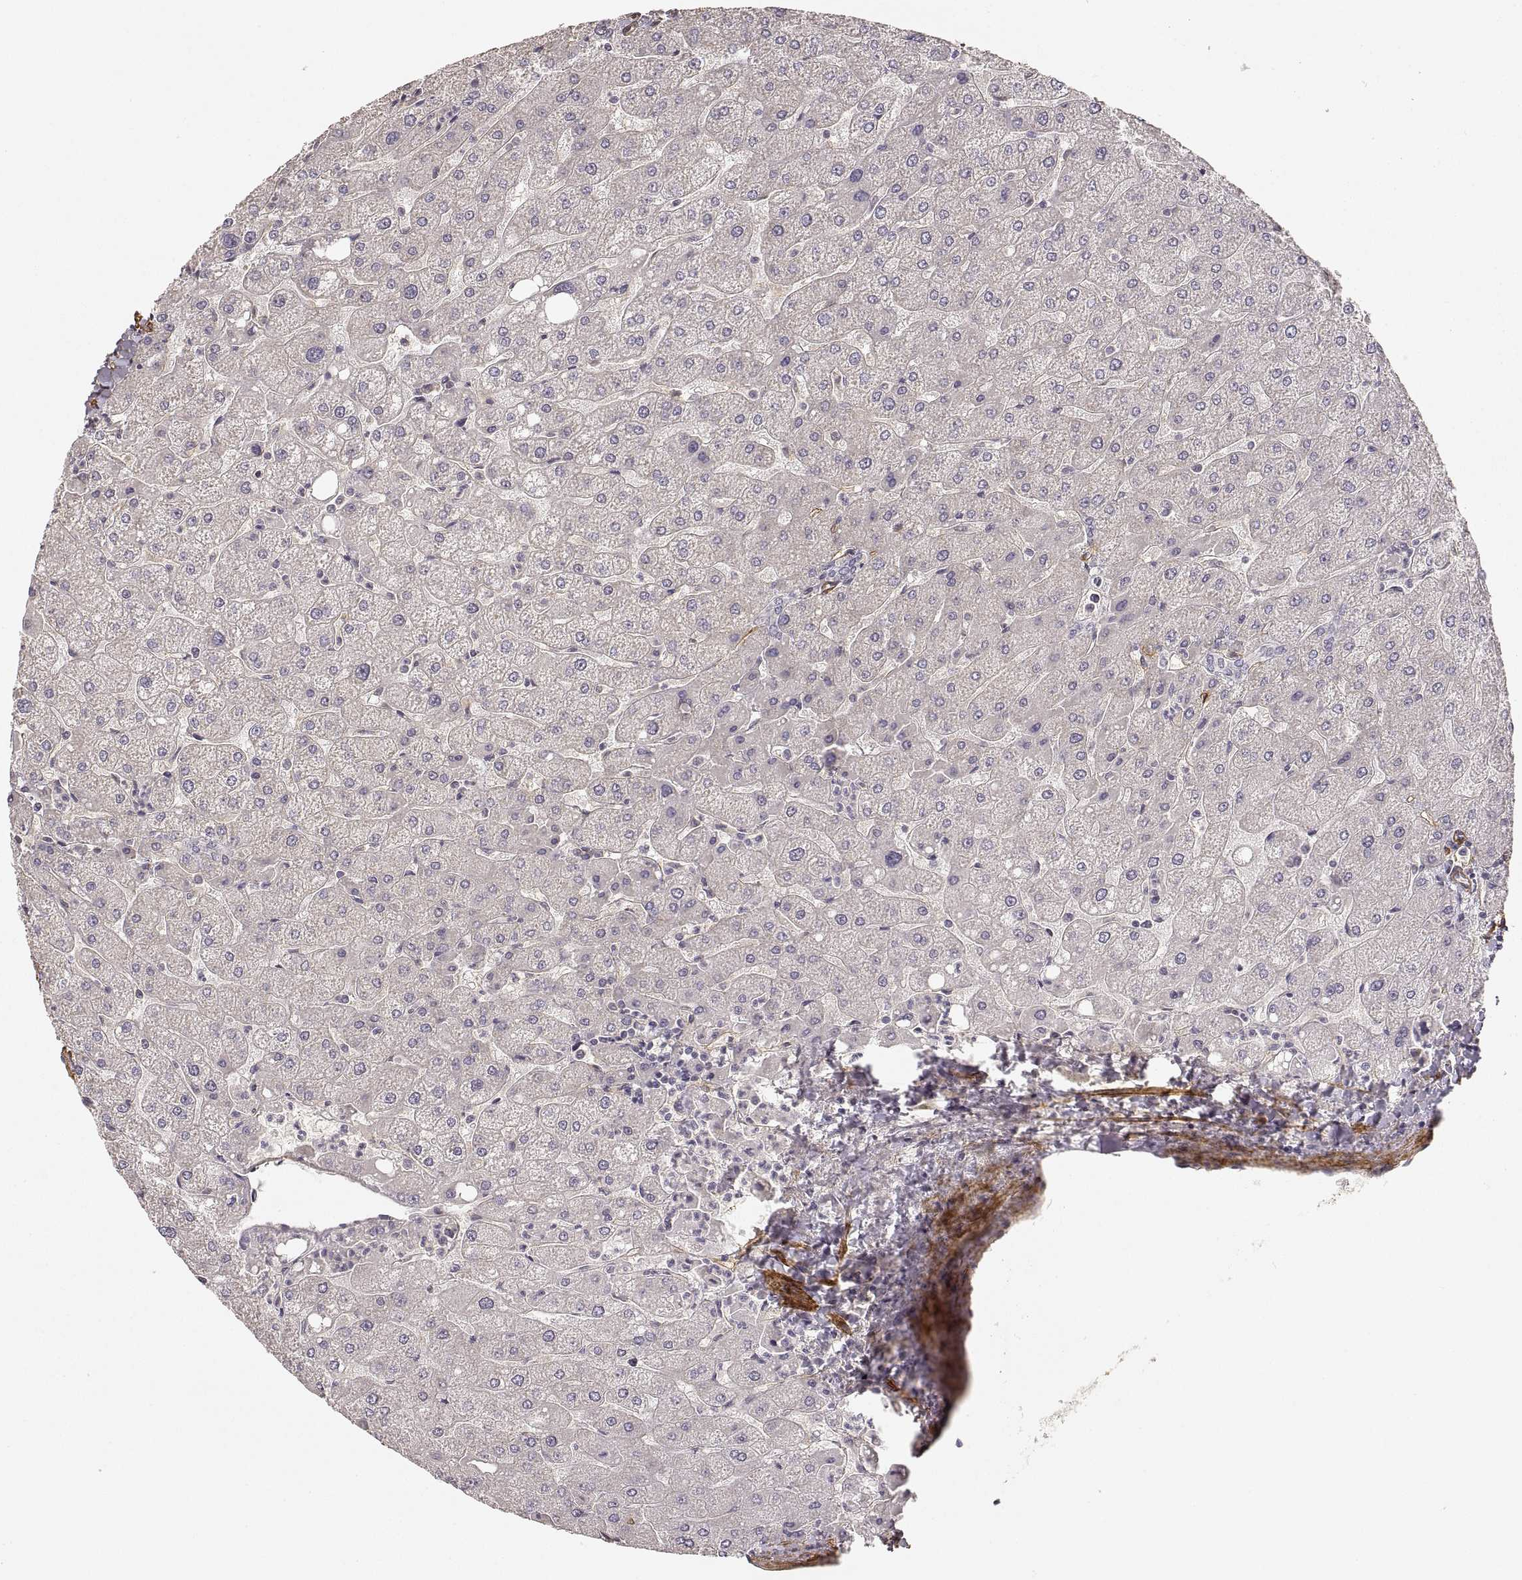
{"staining": {"intensity": "negative", "quantity": "none", "location": "none"}, "tissue": "liver", "cell_type": "Cholangiocytes", "image_type": "normal", "snomed": [{"axis": "morphology", "description": "Normal tissue, NOS"}, {"axis": "topography", "description": "Liver"}], "caption": "Immunohistochemical staining of benign human liver reveals no significant positivity in cholangiocytes.", "gene": "LAMA4", "patient": {"sex": "male", "age": 67}}